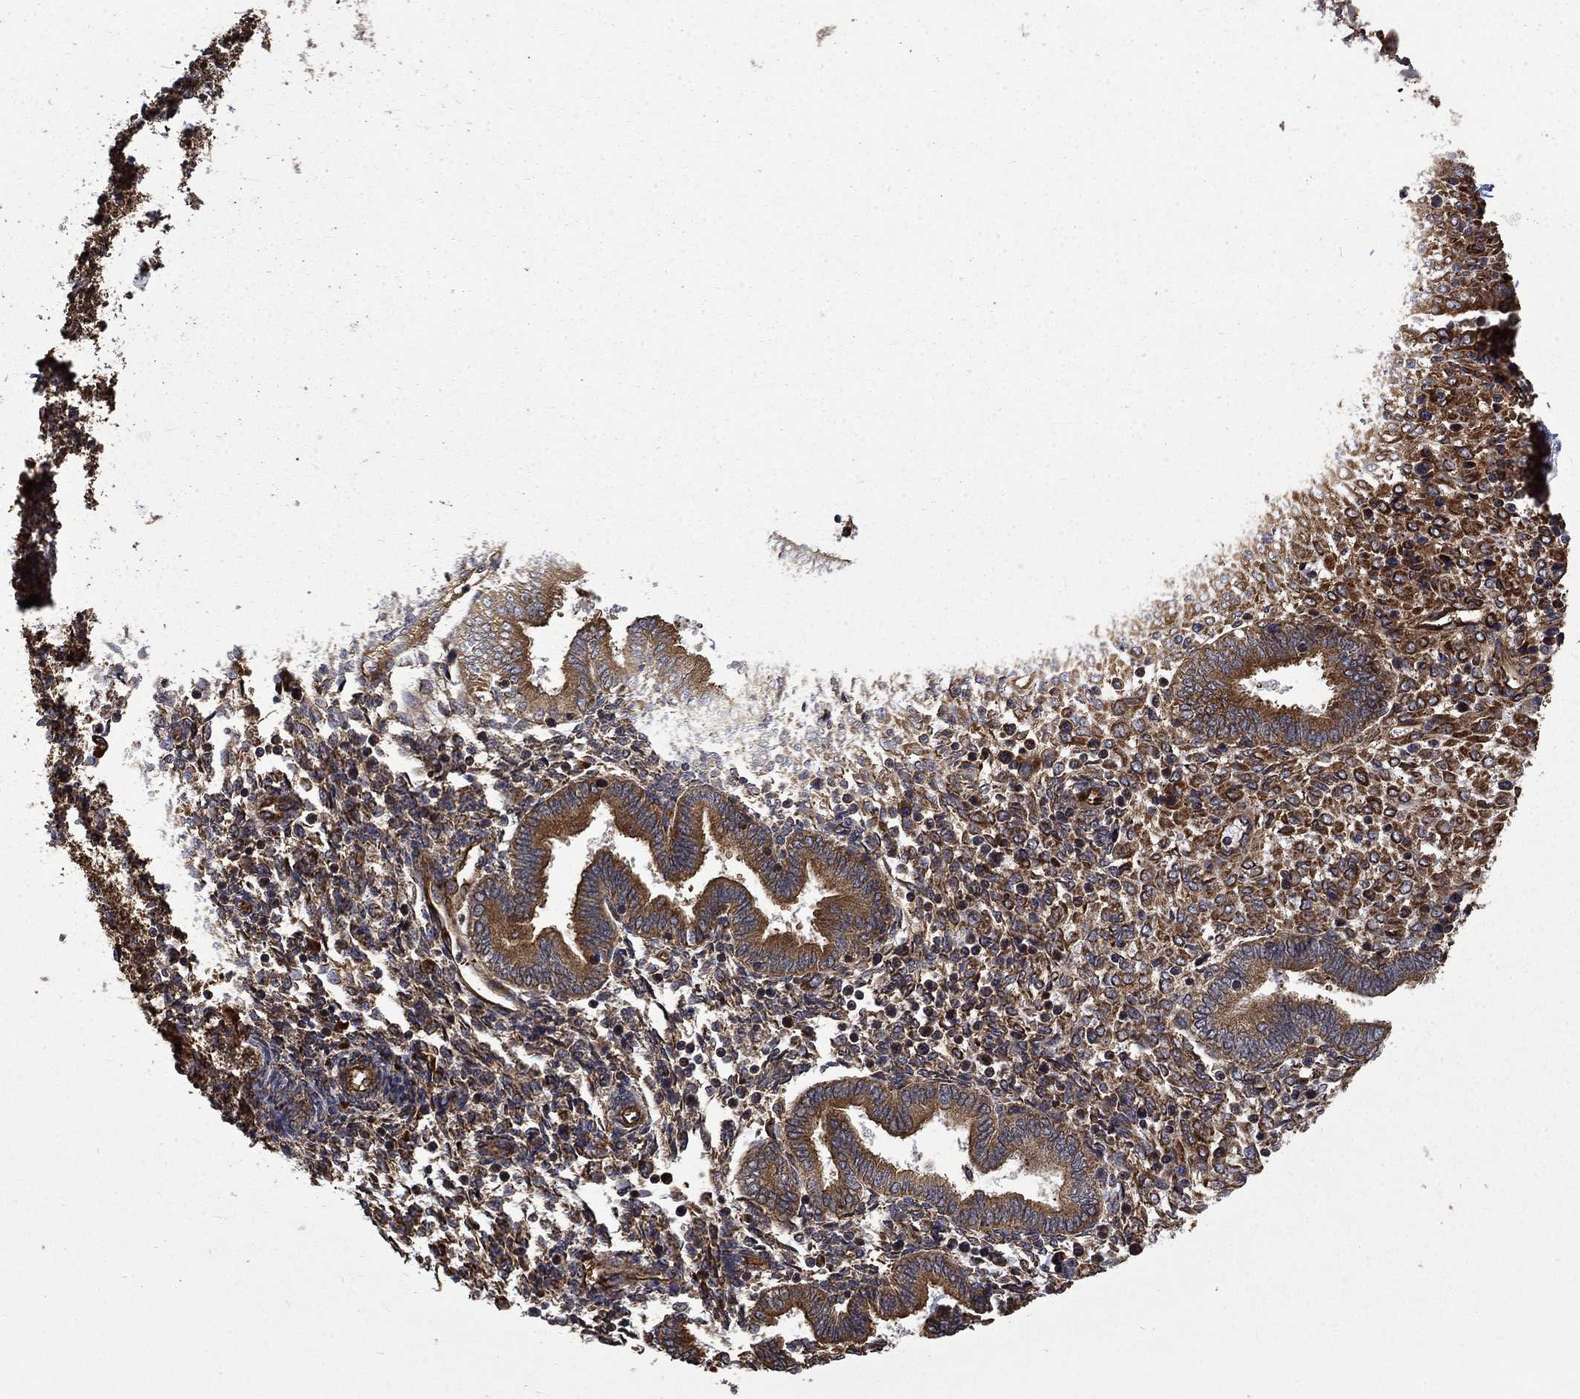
{"staining": {"intensity": "weak", "quantity": ">75%", "location": "cytoplasmic/membranous"}, "tissue": "endometrium", "cell_type": "Cells in endometrial stroma", "image_type": "normal", "snomed": [{"axis": "morphology", "description": "Normal tissue, NOS"}, {"axis": "topography", "description": "Endometrium"}], "caption": "The micrograph displays immunohistochemical staining of normal endometrium. There is weak cytoplasmic/membranous positivity is seen in approximately >75% of cells in endometrial stroma. Using DAB (brown) and hematoxylin (blue) stains, captured at high magnification using brightfield microscopy.", "gene": "CUTC", "patient": {"sex": "female", "age": 42}}